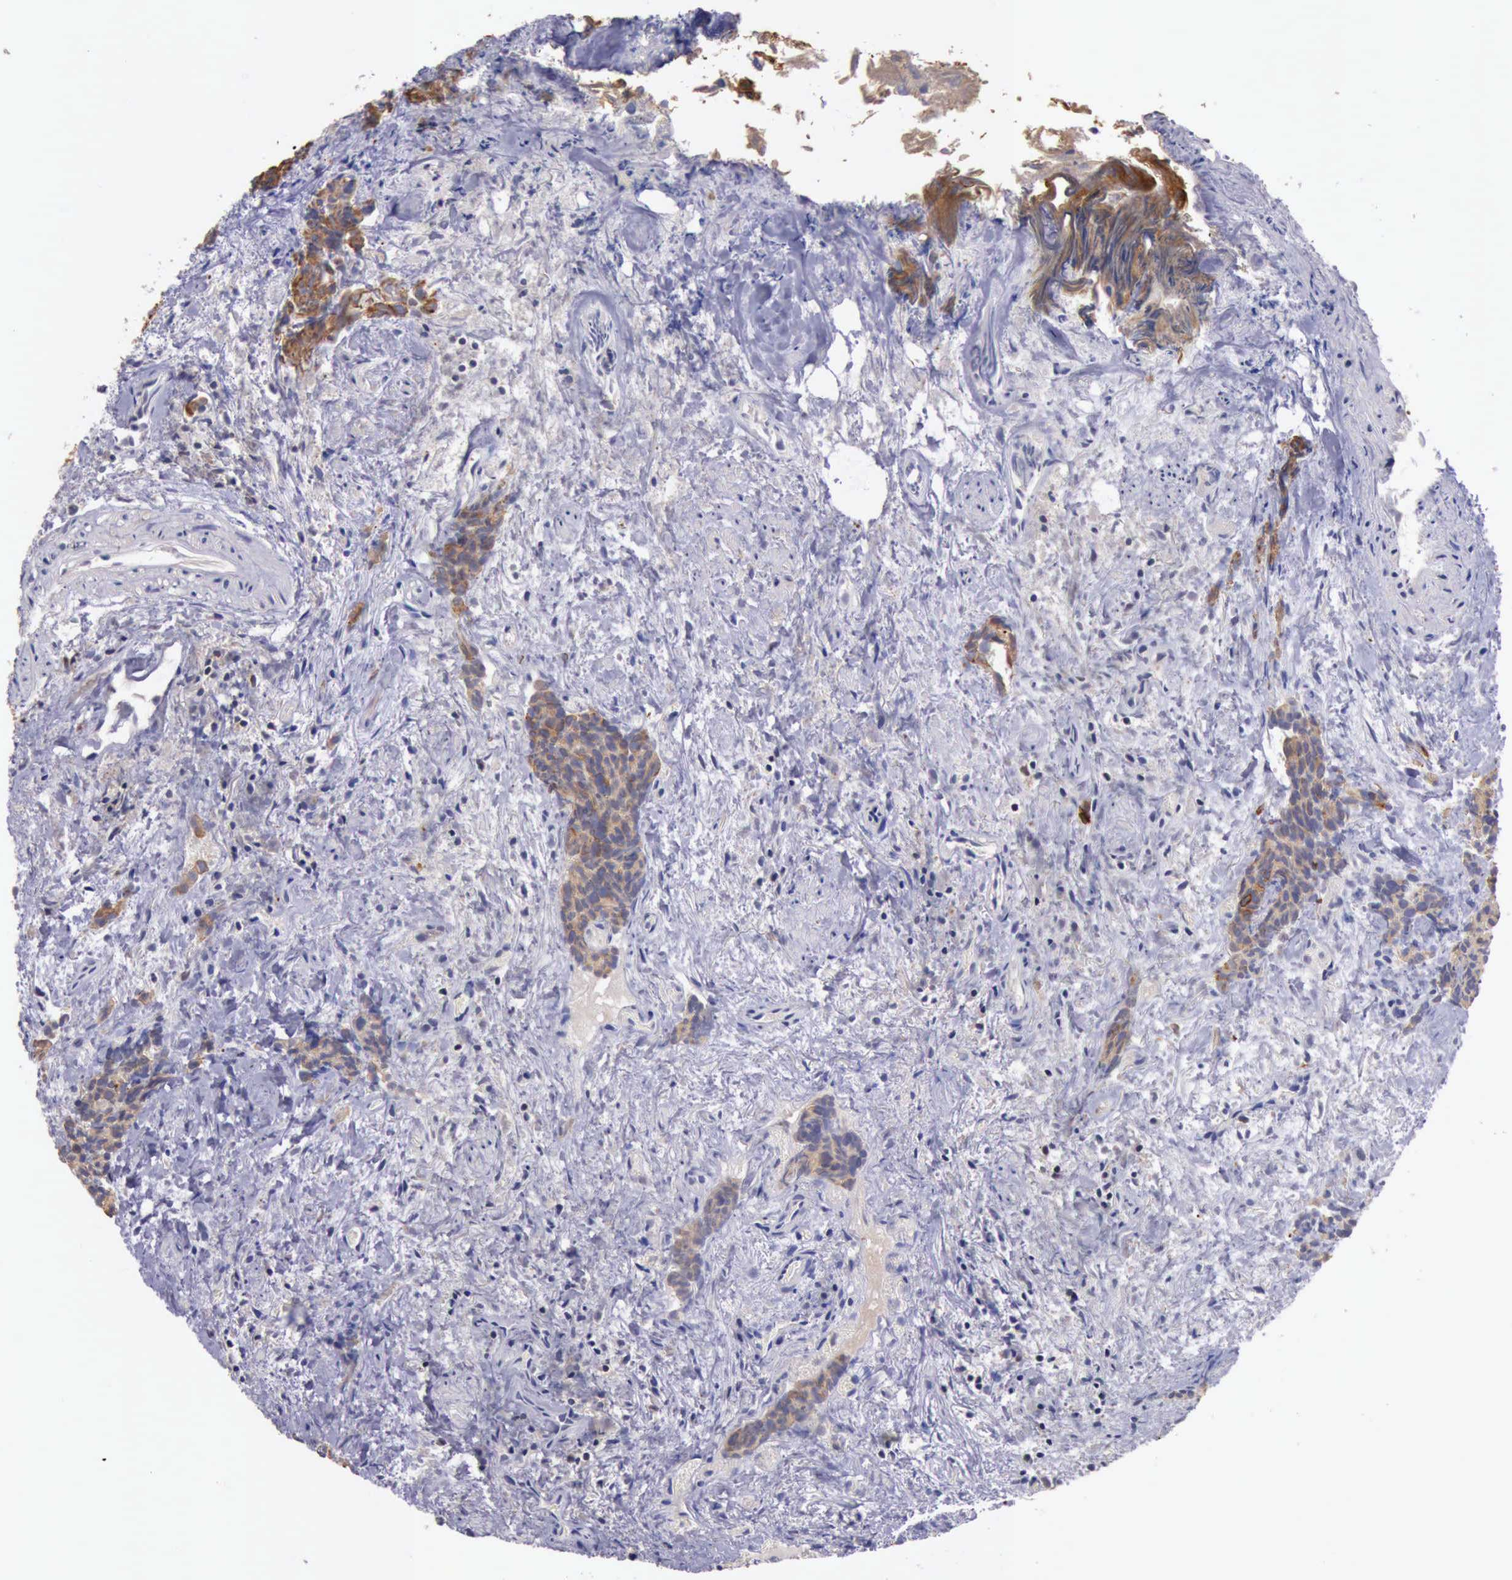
{"staining": {"intensity": "weak", "quantity": ">75%", "location": "cytoplasmic/membranous"}, "tissue": "urothelial cancer", "cell_type": "Tumor cells", "image_type": "cancer", "snomed": [{"axis": "morphology", "description": "Urothelial carcinoma, High grade"}, {"axis": "topography", "description": "Urinary bladder"}], "caption": "A brown stain highlights weak cytoplasmic/membranous staining of a protein in urothelial cancer tumor cells.", "gene": "RAB39B", "patient": {"sex": "female", "age": 78}}